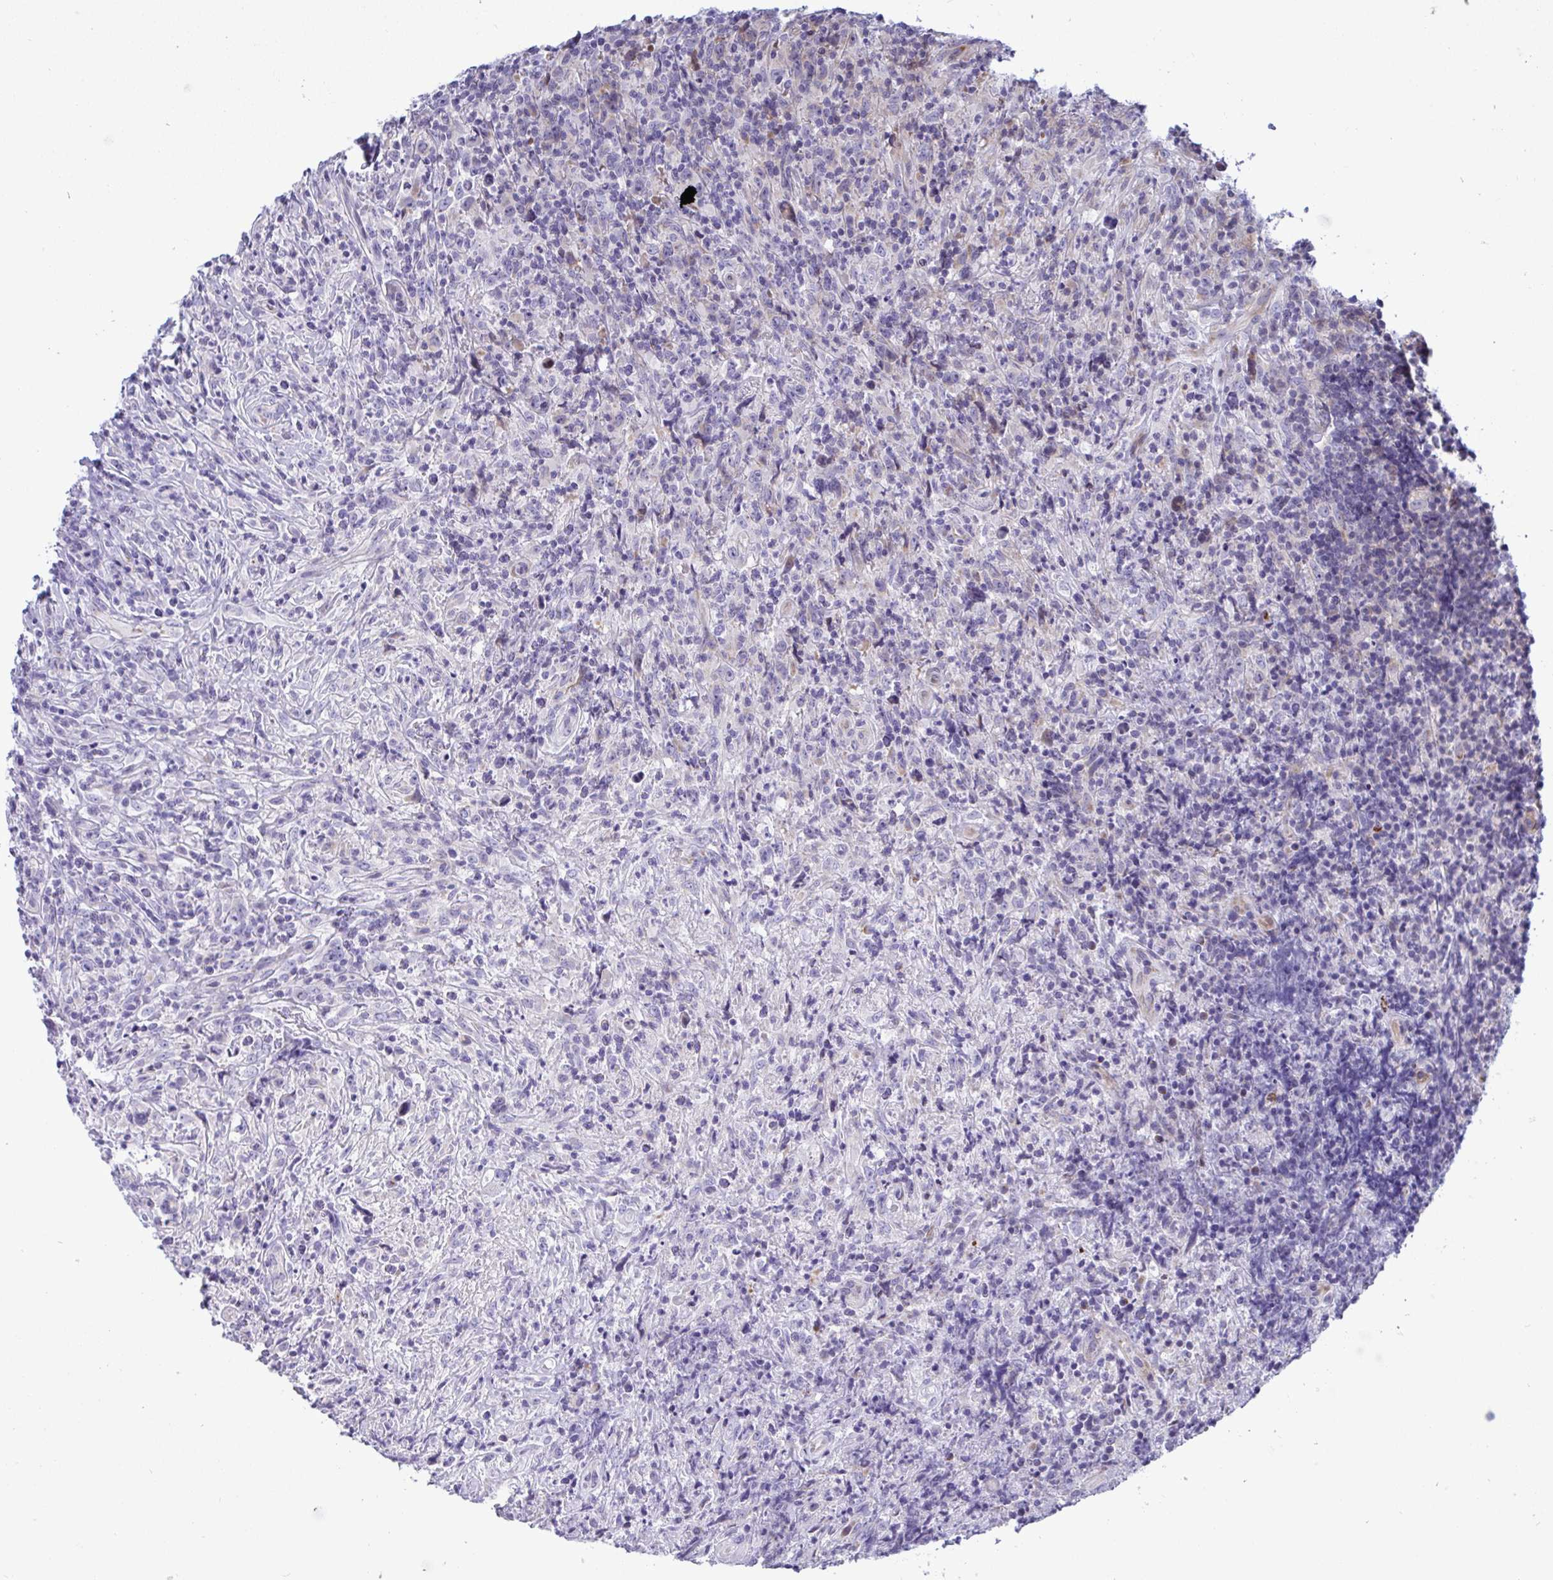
{"staining": {"intensity": "negative", "quantity": "none", "location": "none"}, "tissue": "lymphoma", "cell_type": "Tumor cells", "image_type": "cancer", "snomed": [{"axis": "morphology", "description": "Hodgkin's disease, NOS"}, {"axis": "topography", "description": "Lymph node"}], "caption": "This is an immunohistochemistry photomicrograph of human lymphoma. There is no staining in tumor cells.", "gene": "NTN1", "patient": {"sex": "female", "age": 18}}